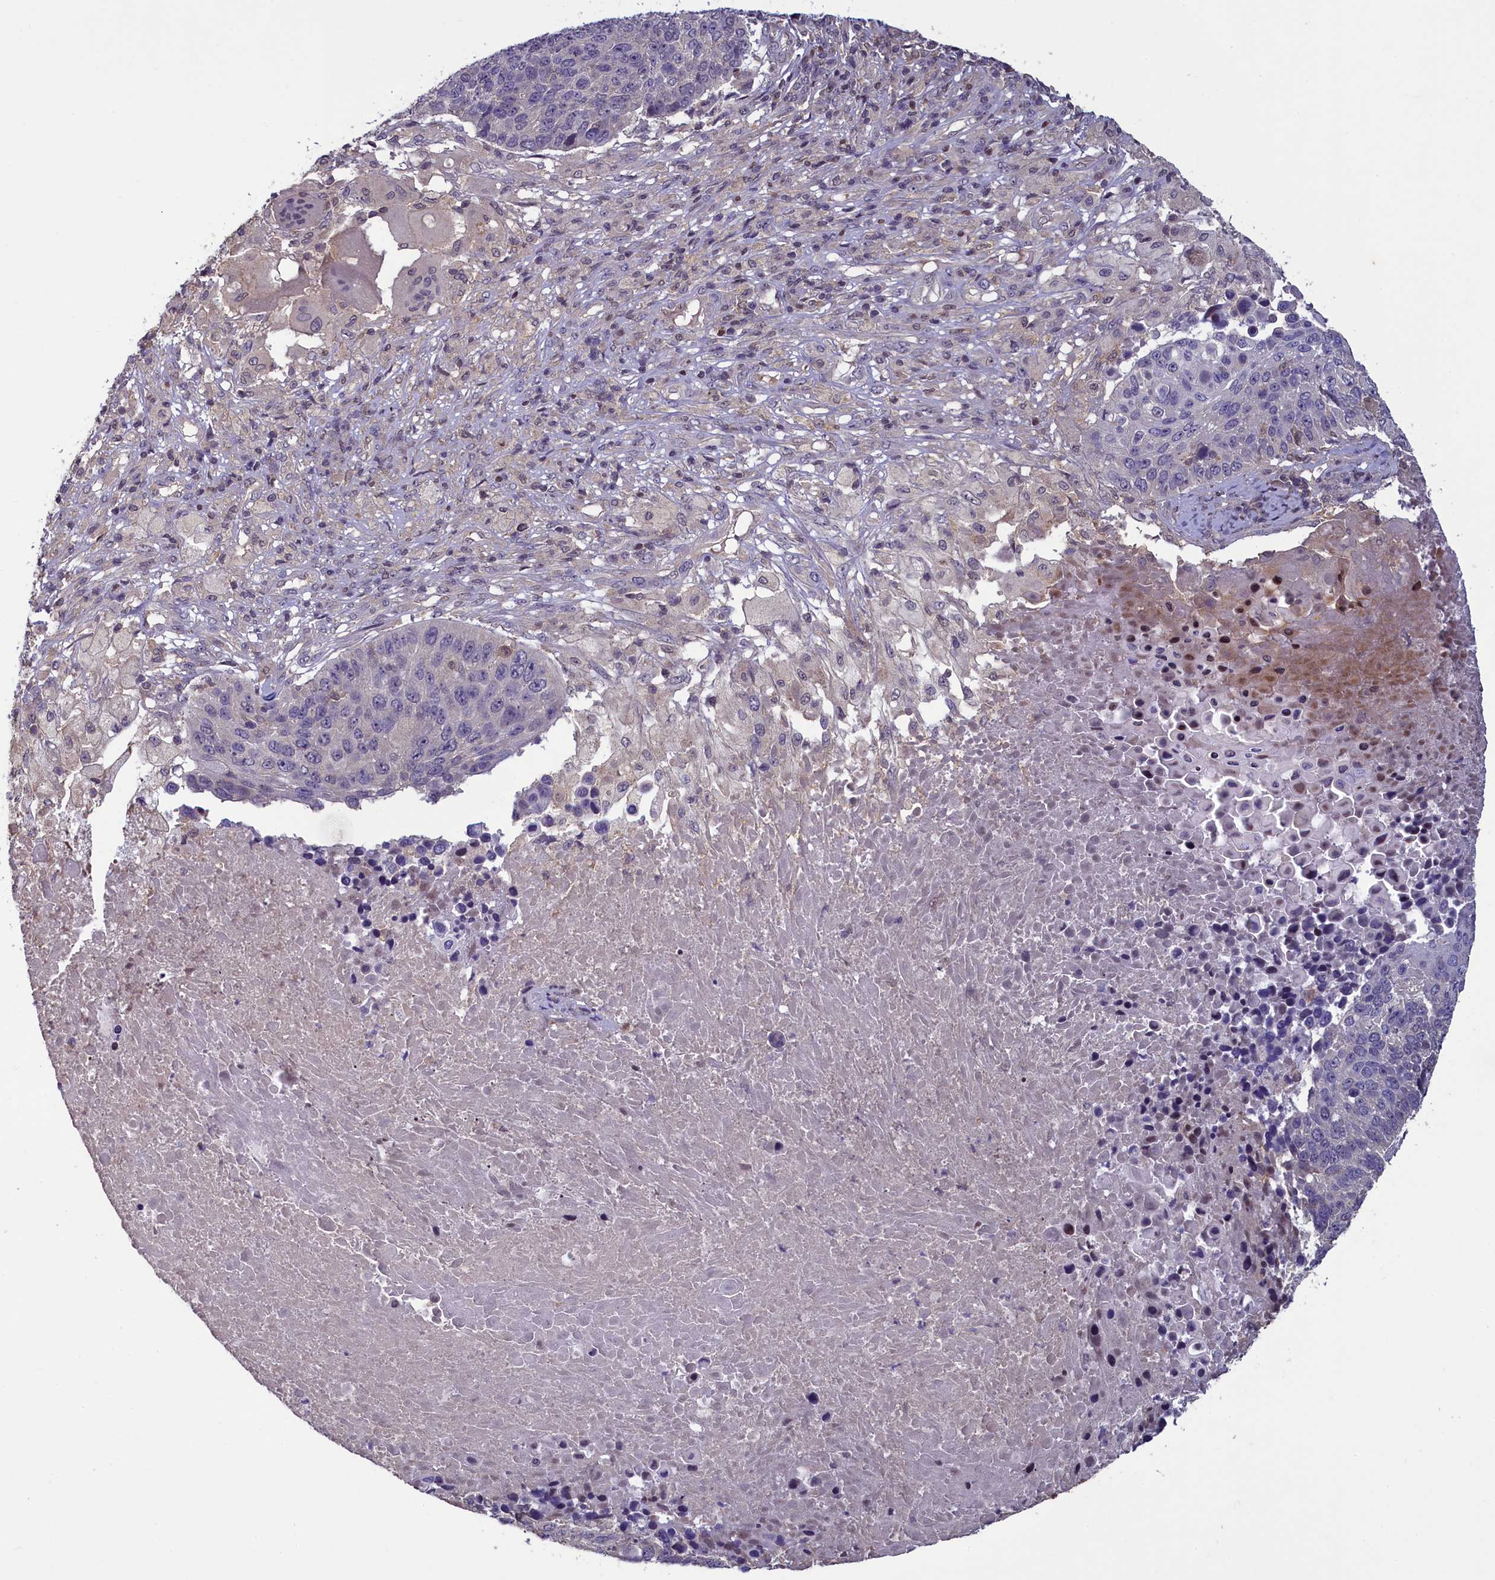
{"staining": {"intensity": "negative", "quantity": "none", "location": "none"}, "tissue": "lung cancer", "cell_type": "Tumor cells", "image_type": "cancer", "snomed": [{"axis": "morphology", "description": "Normal tissue, NOS"}, {"axis": "morphology", "description": "Squamous cell carcinoma, NOS"}, {"axis": "topography", "description": "Lymph node"}, {"axis": "topography", "description": "Lung"}], "caption": "Tumor cells show no significant protein staining in lung cancer.", "gene": "NUBP1", "patient": {"sex": "male", "age": 66}}